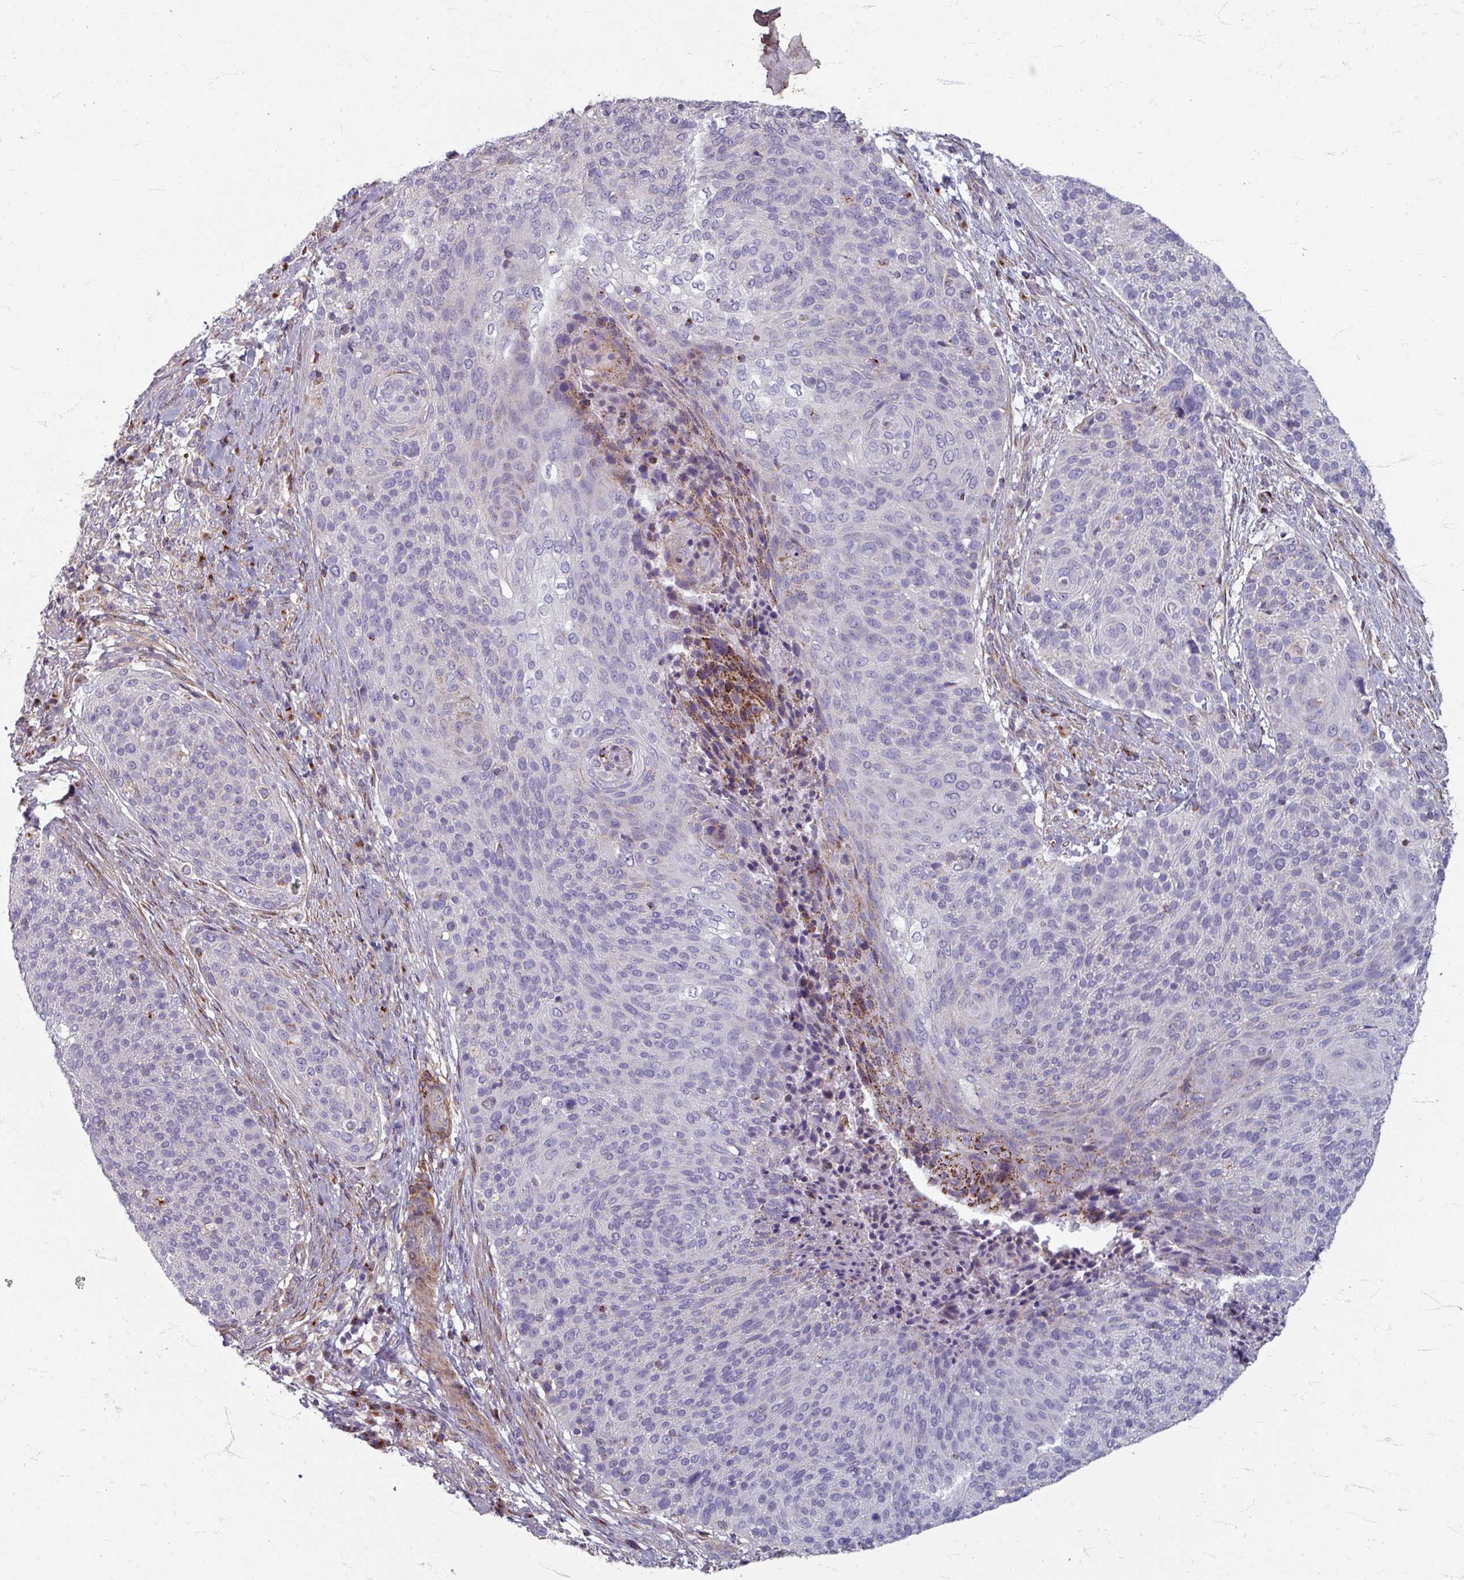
{"staining": {"intensity": "negative", "quantity": "none", "location": "none"}, "tissue": "cervical cancer", "cell_type": "Tumor cells", "image_type": "cancer", "snomed": [{"axis": "morphology", "description": "Squamous cell carcinoma, NOS"}, {"axis": "topography", "description": "Cervix"}], "caption": "There is no significant staining in tumor cells of cervical squamous cell carcinoma. (Brightfield microscopy of DAB (3,3'-diaminobenzidine) IHC at high magnification).", "gene": "GABARAPL1", "patient": {"sex": "female", "age": 31}}